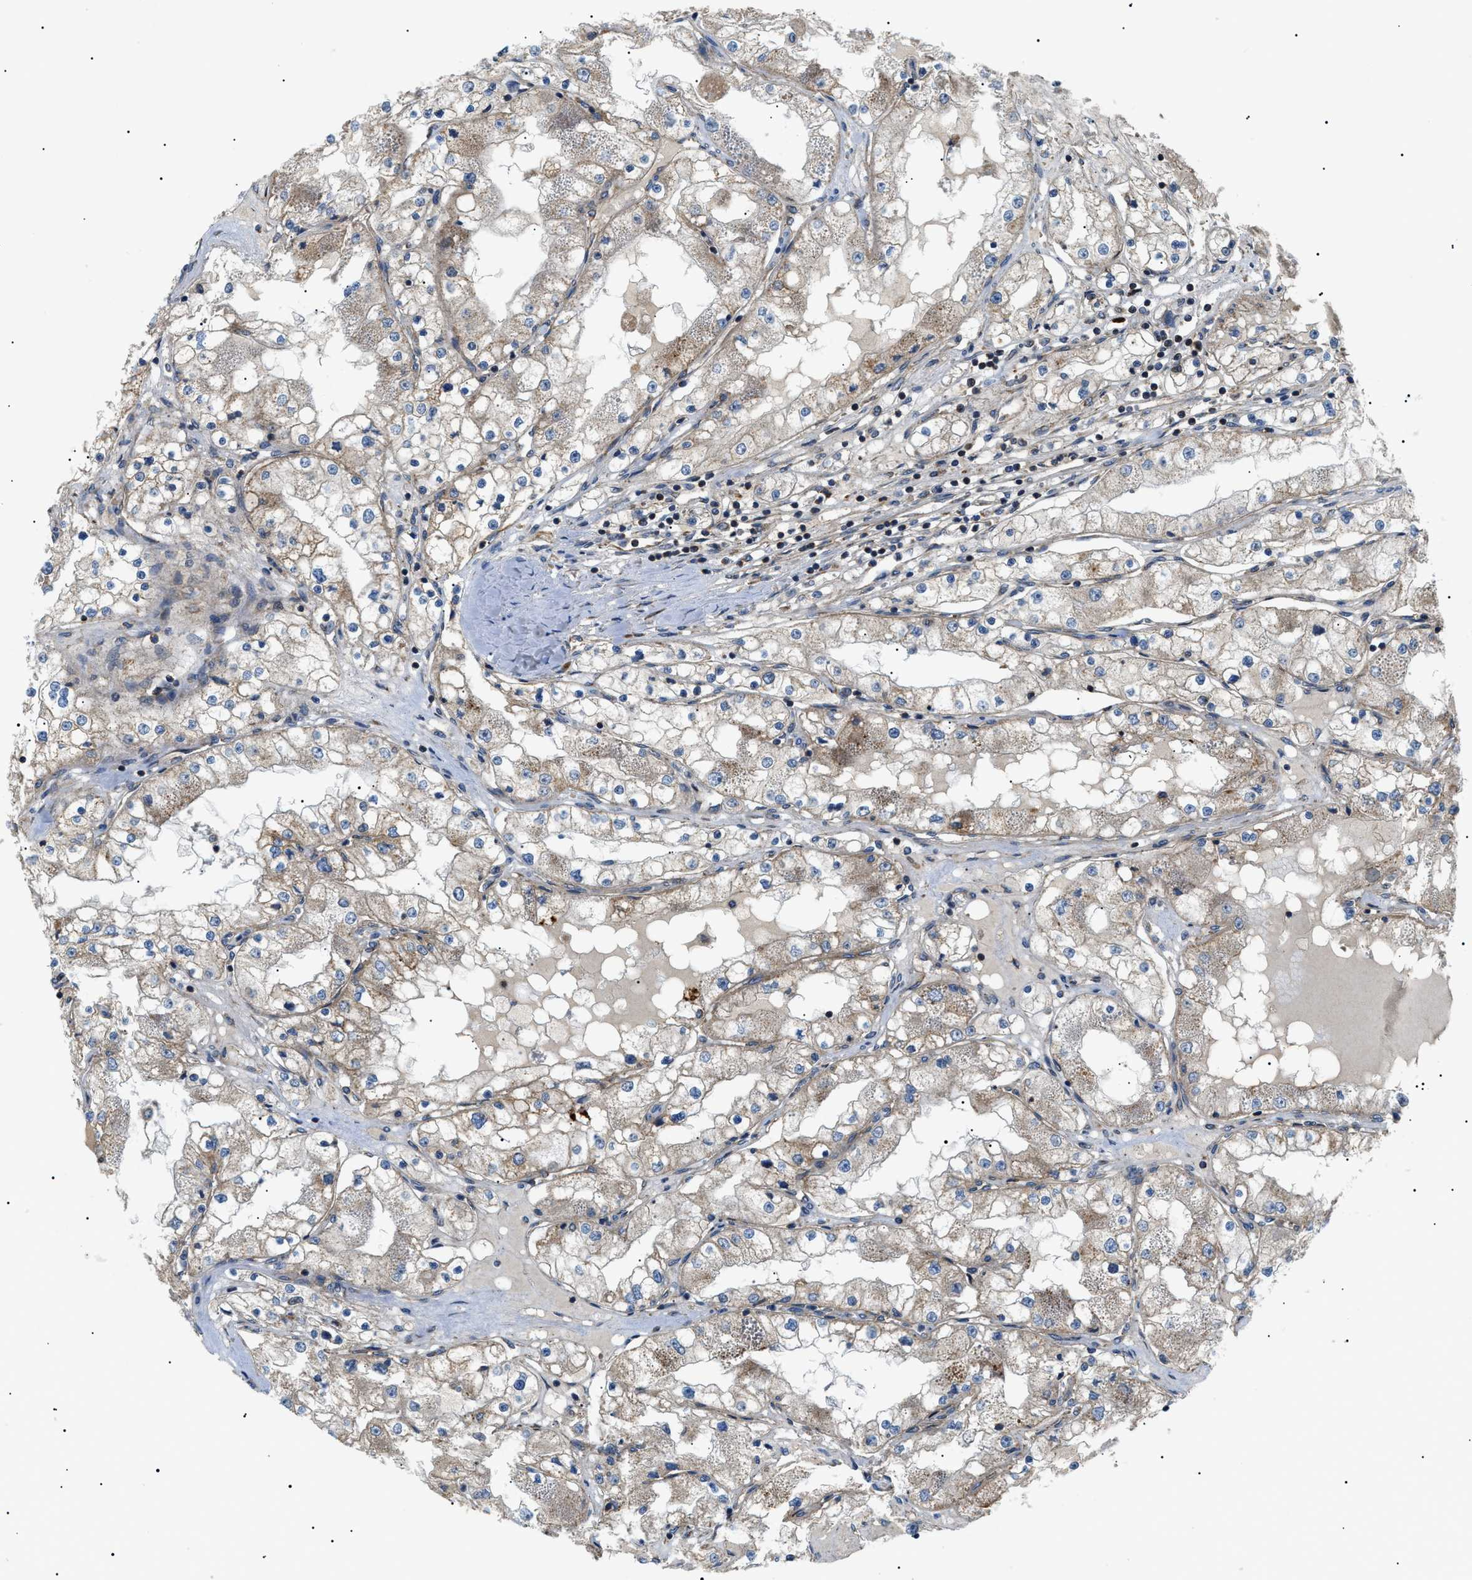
{"staining": {"intensity": "weak", "quantity": "25%-75%", "location": "cytoplasmic/membranous"}, "tissue": "renal cancer", "cell_type": "Tumor cells", "image_type": "cancer", "snomed": [{"axis": "morphology", "description": "Adenocarcinoma, NOS"}, {"axis": "topography", "description": "Kidney"}], "caption": "Protein expression analysis of renal cancer (adenocarcinoma) exhibits weak cytoplasmic/membranous expression in approximately 25%-75% of tumor cells.", "gene": "SRPK1", "patient": {"sex": "male", "age": 68}}